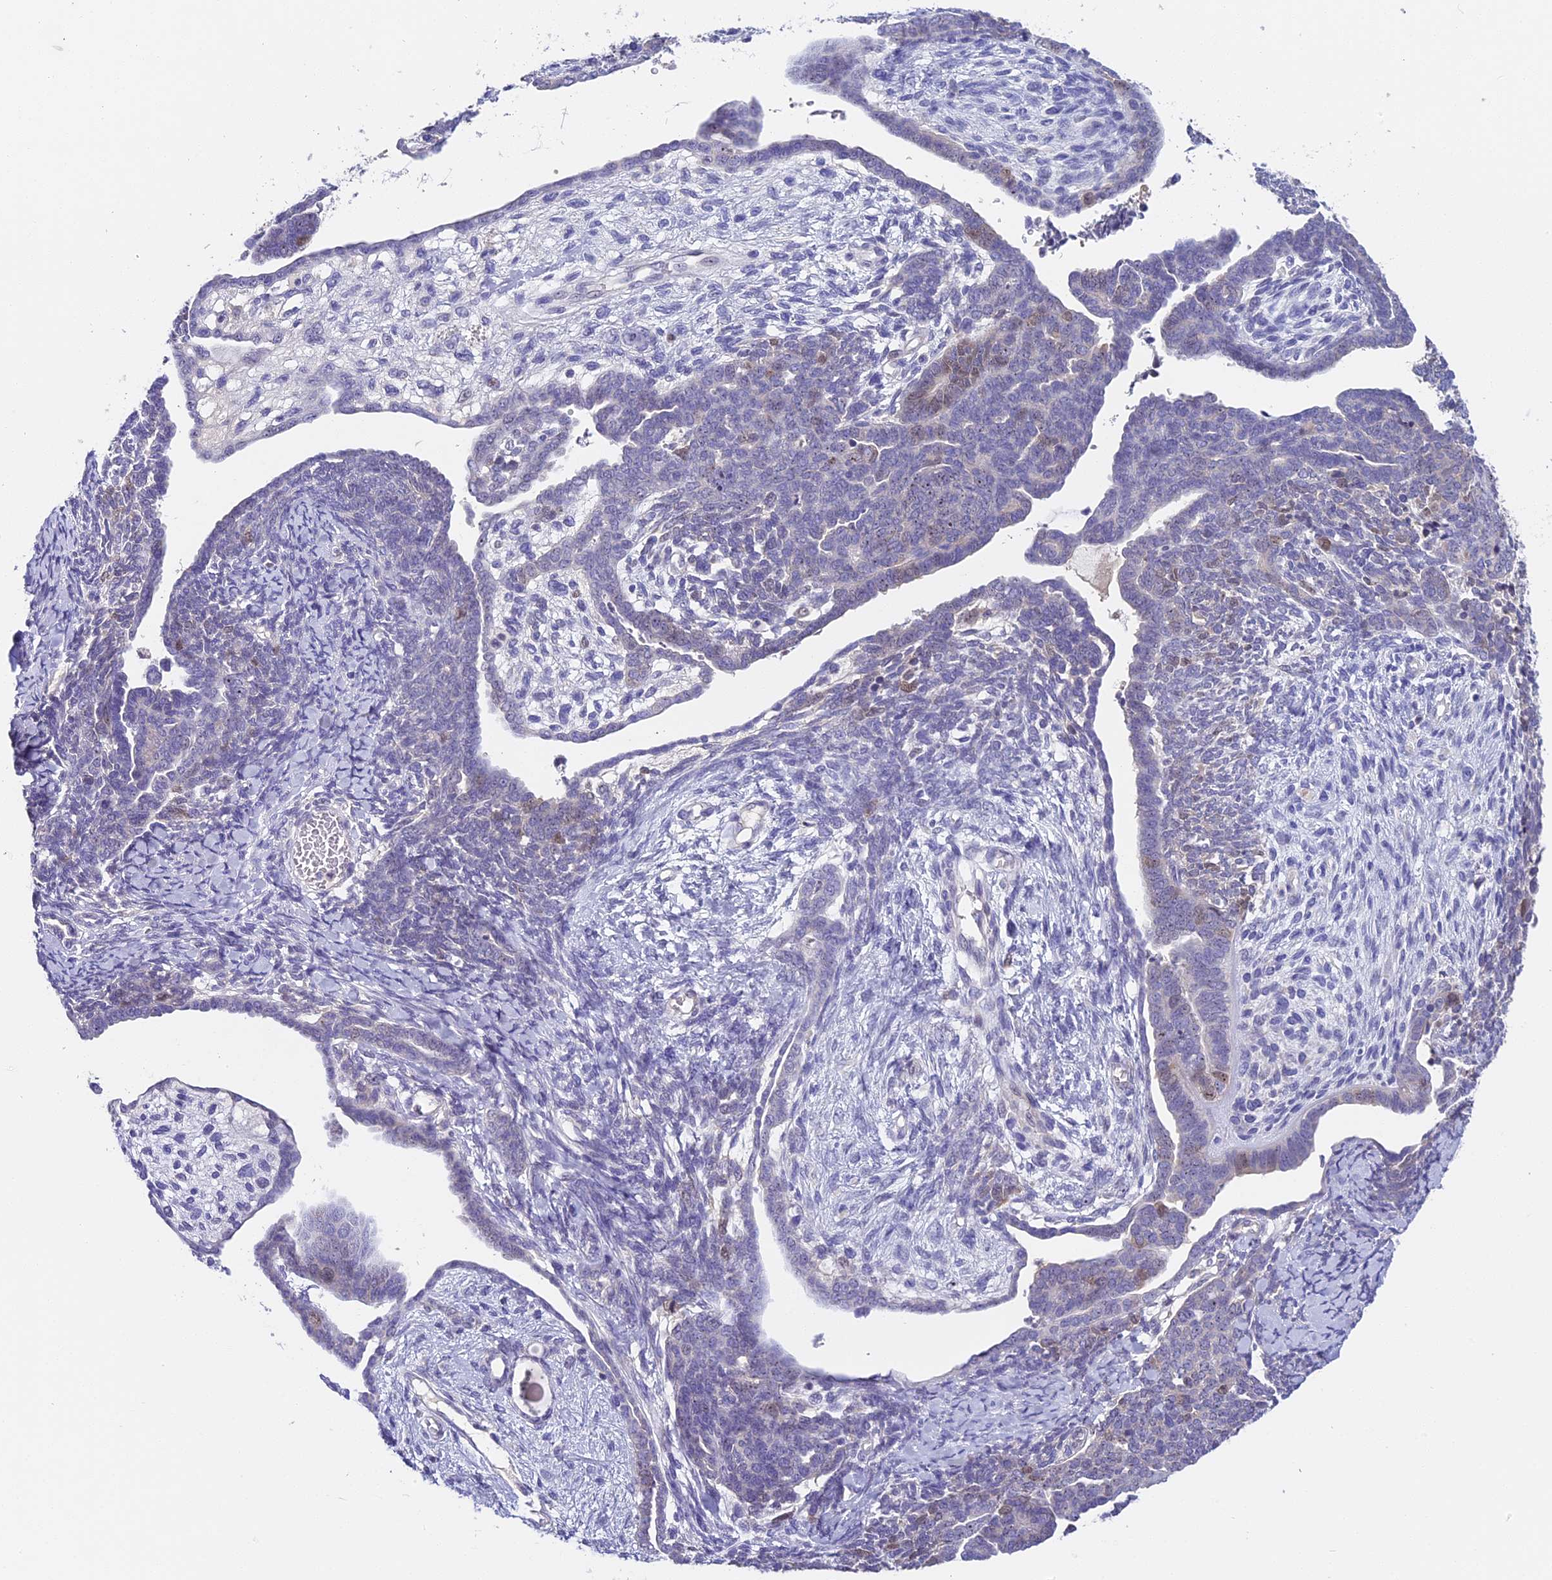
{"staining": {"intensity": "weak", "quantity": "<25%", "location": "nuclear"}, "tissue": "endometrial cancer", "cell_type": "Tumor cells", "image_type": "cancer", "snomed": [{"axis": "morphology", "description": "Neoplasm, malignant, NOS"}, {"axis": "topography", "description": "Endometrium"}], "caption": "Protein analysis of endometrial neoplasm (malignant) exhibits no significant staining in tumor cells.", "gene": "RAD51", "patient": {"sex": "female", "age": 74}}